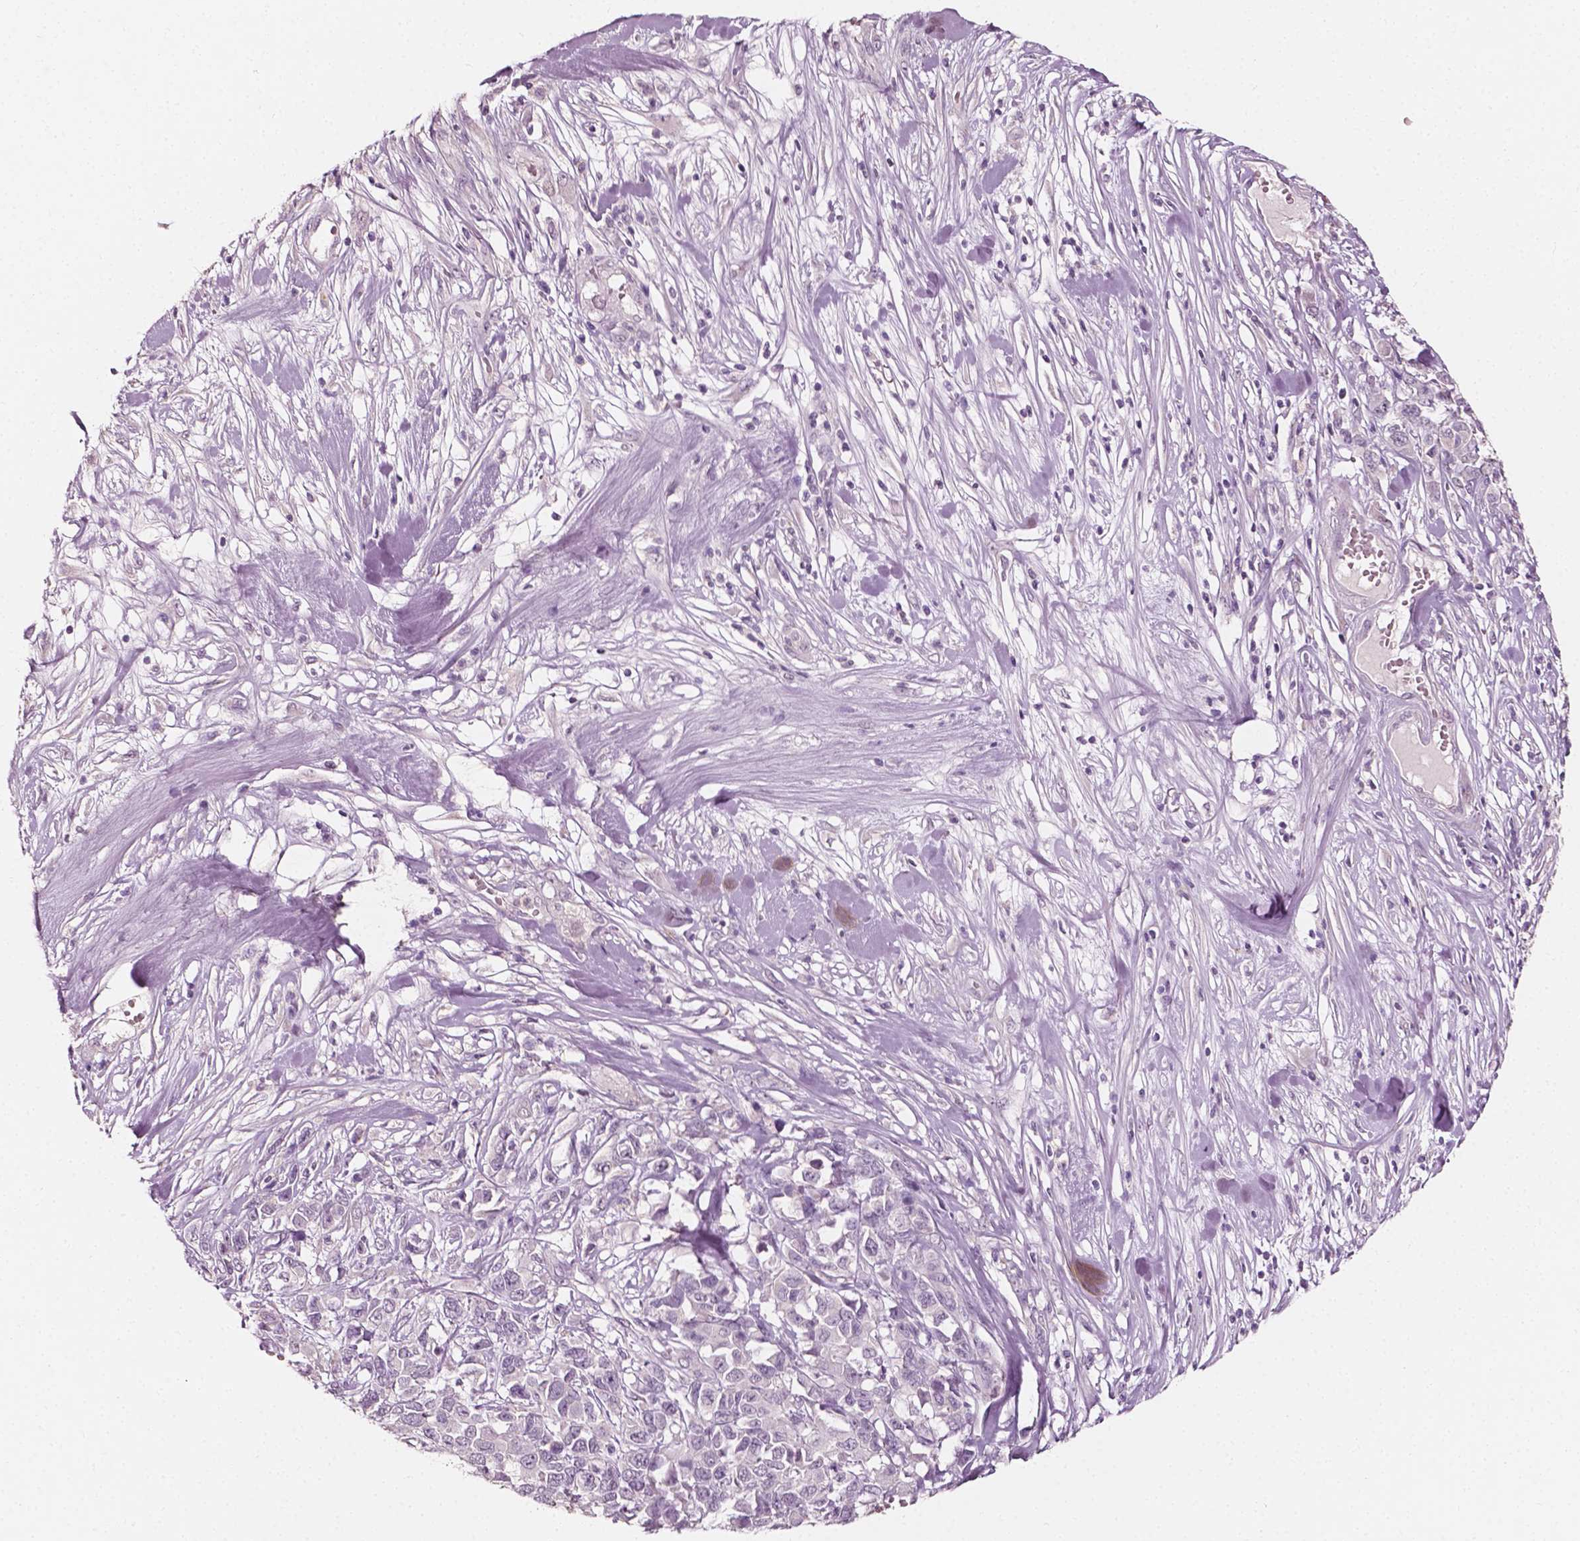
{"staining": {"intensity": "negative", "quantity": "none", "location": "none"}, "tissue": "melanoma", "cell_type": "Tumor cells", "image_type": "cancer", "snomed": [{"axis": "morphology", "description": "Malignant melanoma, Metastatic site"}, {"axis": "topography", "description": "Skin"}], "caption": "DAB immunohistochemical staining of malignant melanoma (metastatic site) demonstrates no significant expression in tumor cells.", "gene": "PLA2R1", "patient": {"sex": "male", "age": 84}}